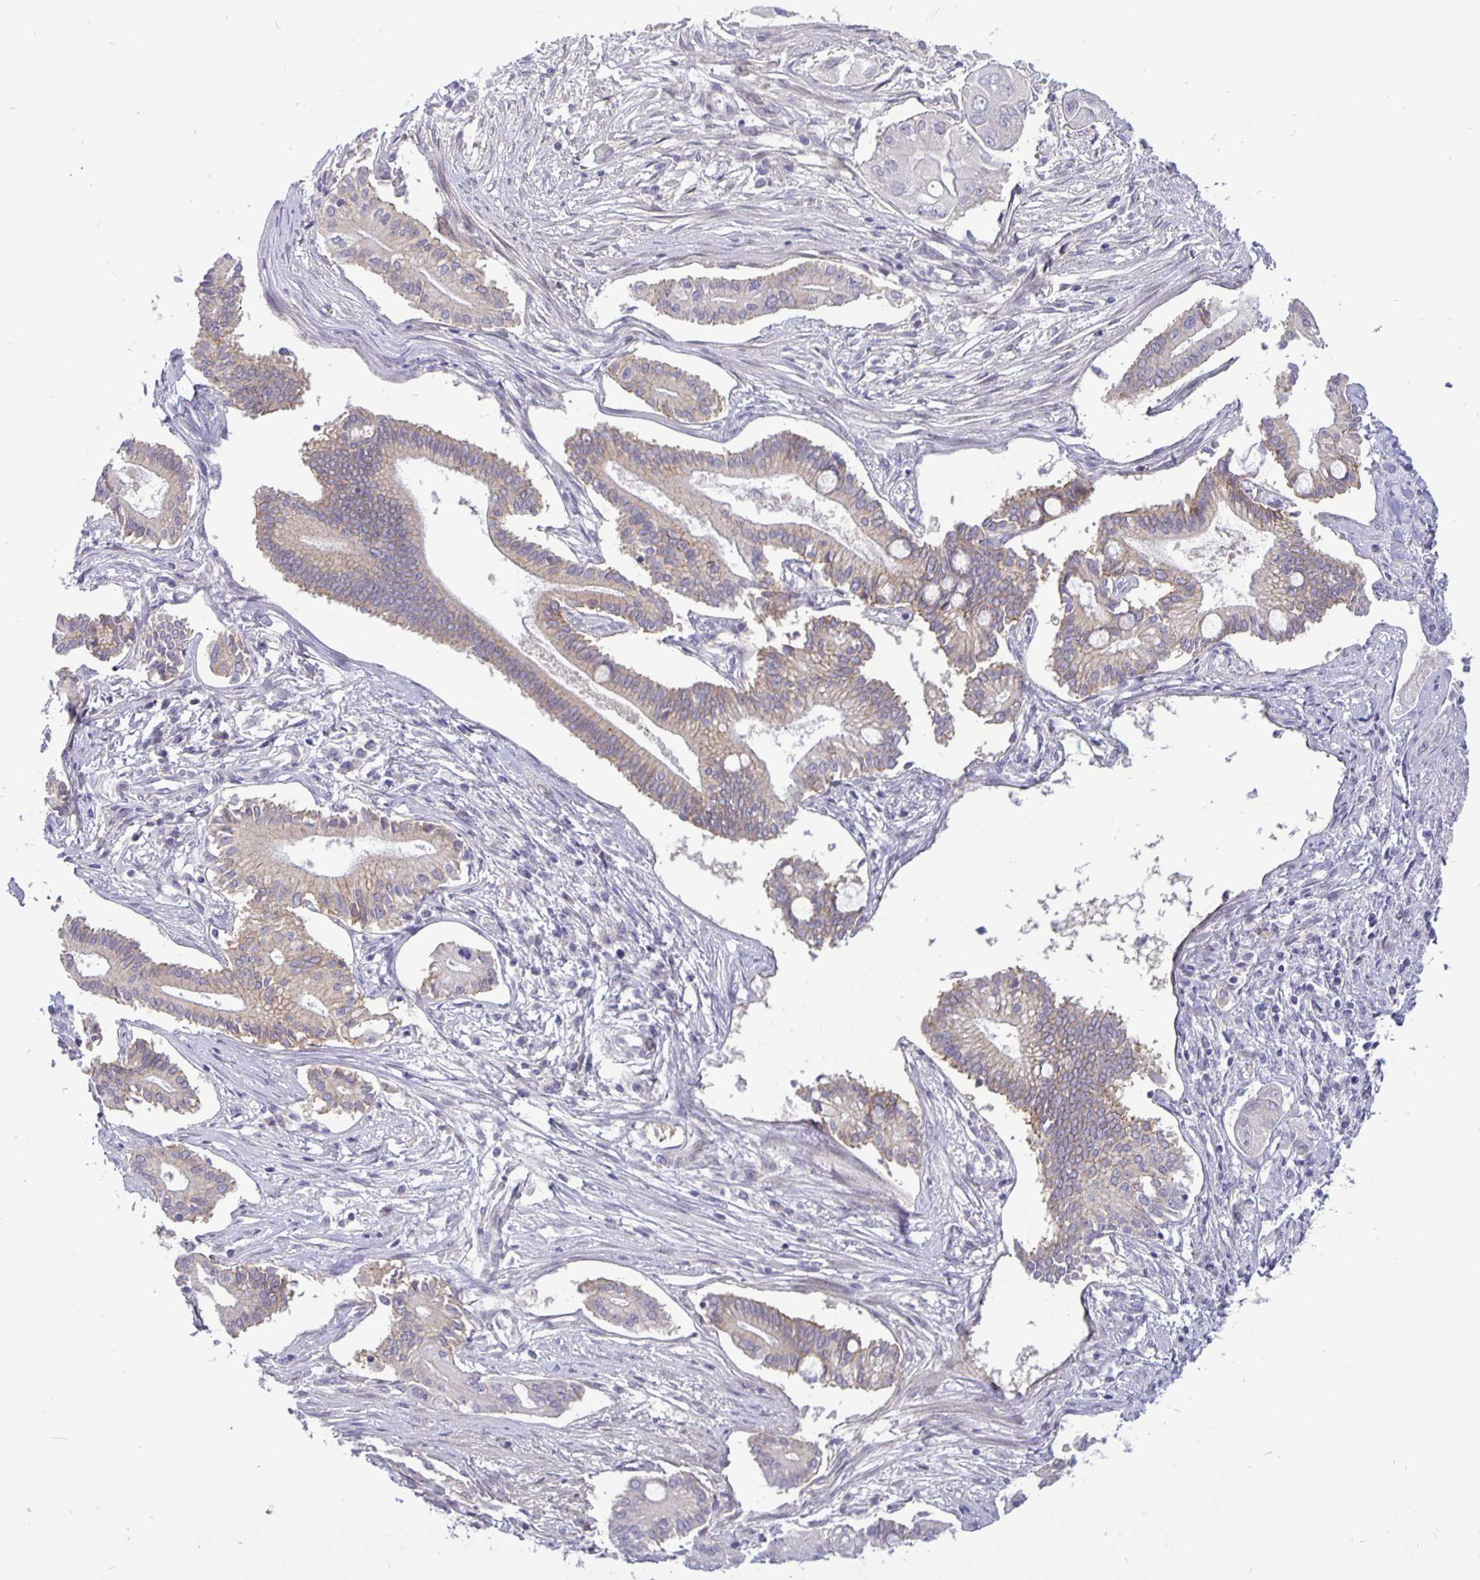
{"staining": {"intensity": "weak", "quantity": "25%-75%", "location": "cytoplasmic/membranous"}, "tissue": "pancreatic cancer", "cell_type": "Tumor cells", "image_type": "cancer", "snomed": [{"axis": "morphology", "description": "Adenocarcinoma, NOS"}, {"axis": "topography", "description": "Pancreas"}], "caption": "Pancreatic cancer (adenocarcinoma) was stained to show a protein in brown. There is low levels of weak cytoplasmic/membranous staining in about 25%-75% of tumor cells.", "gene": "ERBB2", "patient": {"sex": "female", "age": 68}}